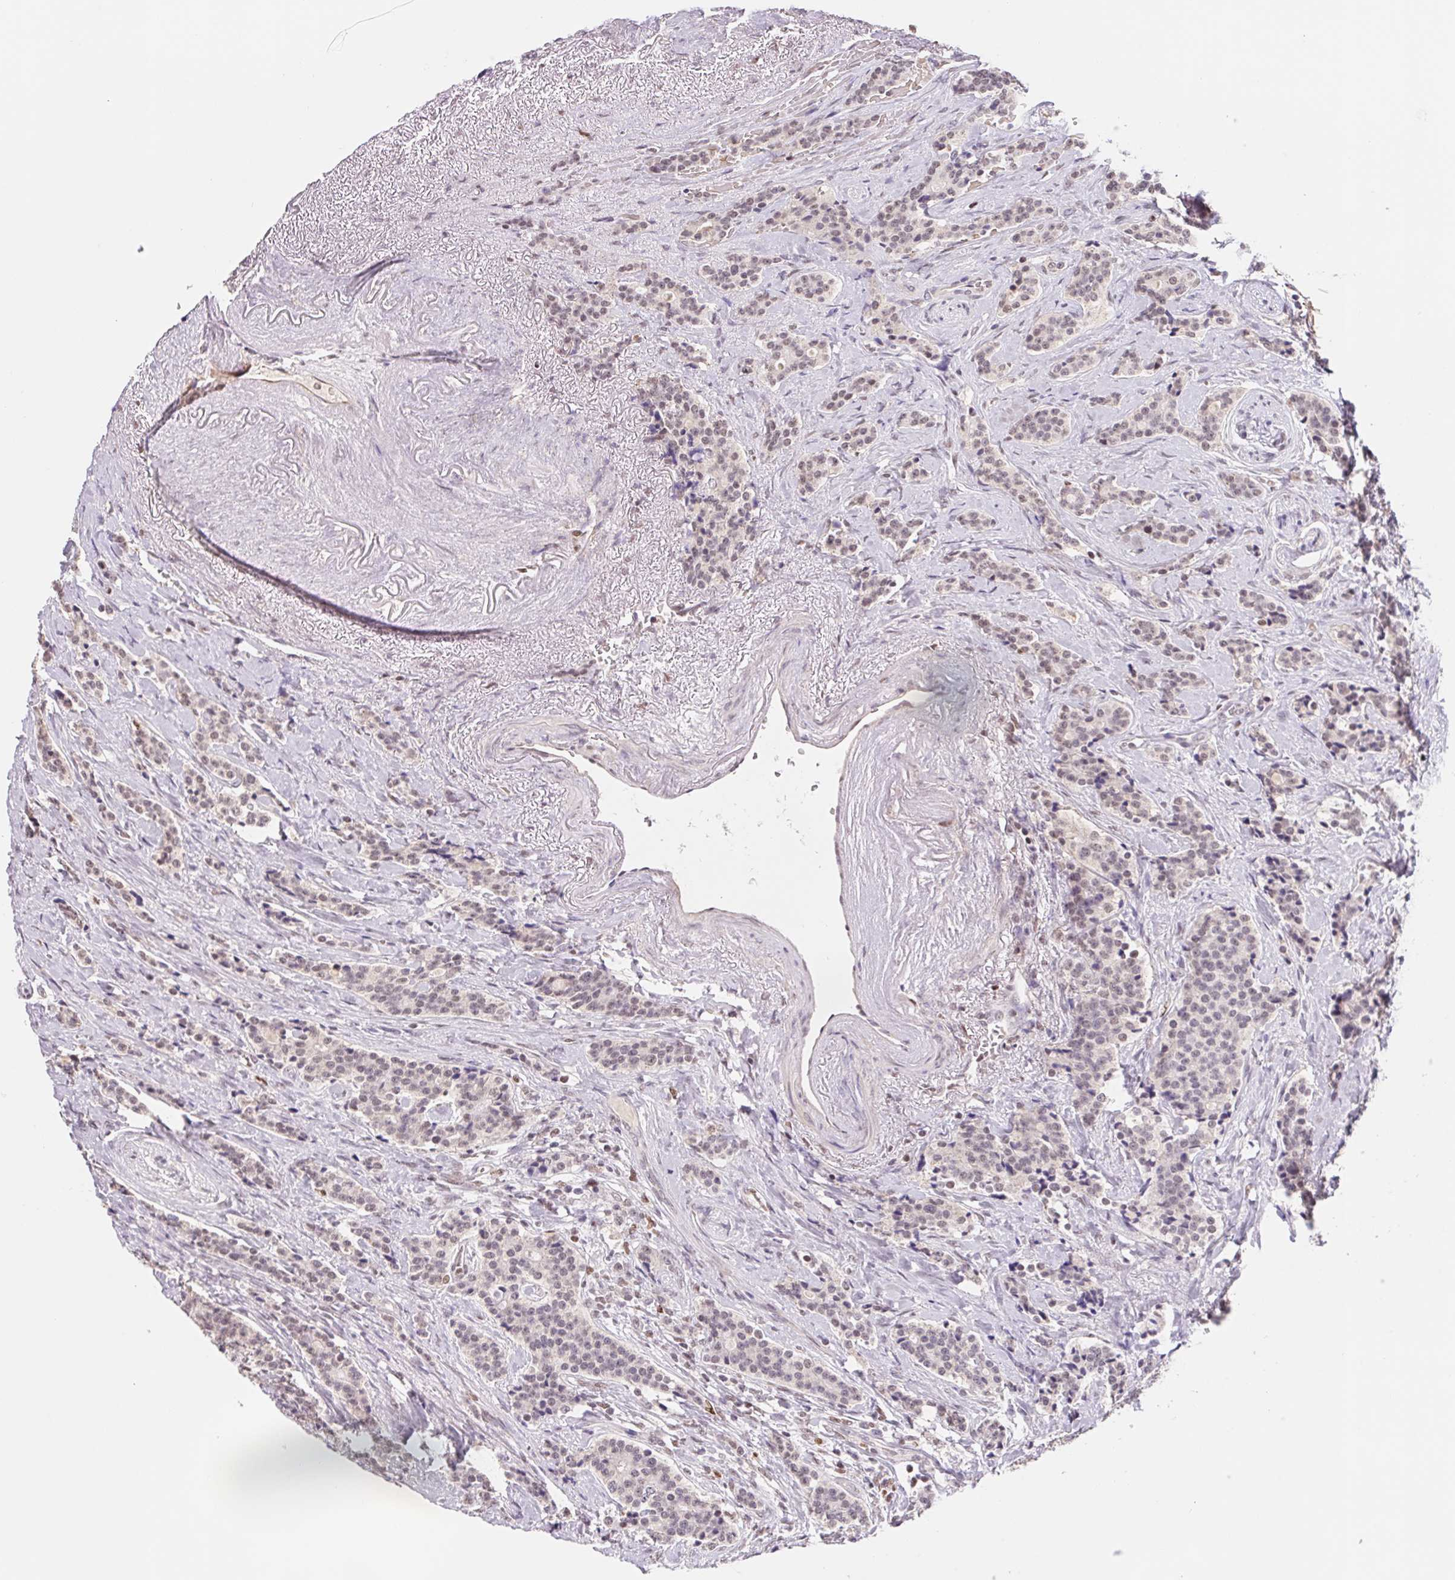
{"staining": {"intensity": "weak", "quantity": "<25%", "location": "nuclear"}, "tissue": "carcinoid", "cell_type": "Tumor cells", "image_type": "cancer", "snomed": [{"axis": "morphology", "description": "Carcinoid, malignant, NOS"}, {"axis": "topography", "description": "Small intestine"}], "caption": "Image shows no significant protein staining in tumor cells of carcinoid.", "gene": "TRERF1", "patient": {"sex": "female", "age": 73}}